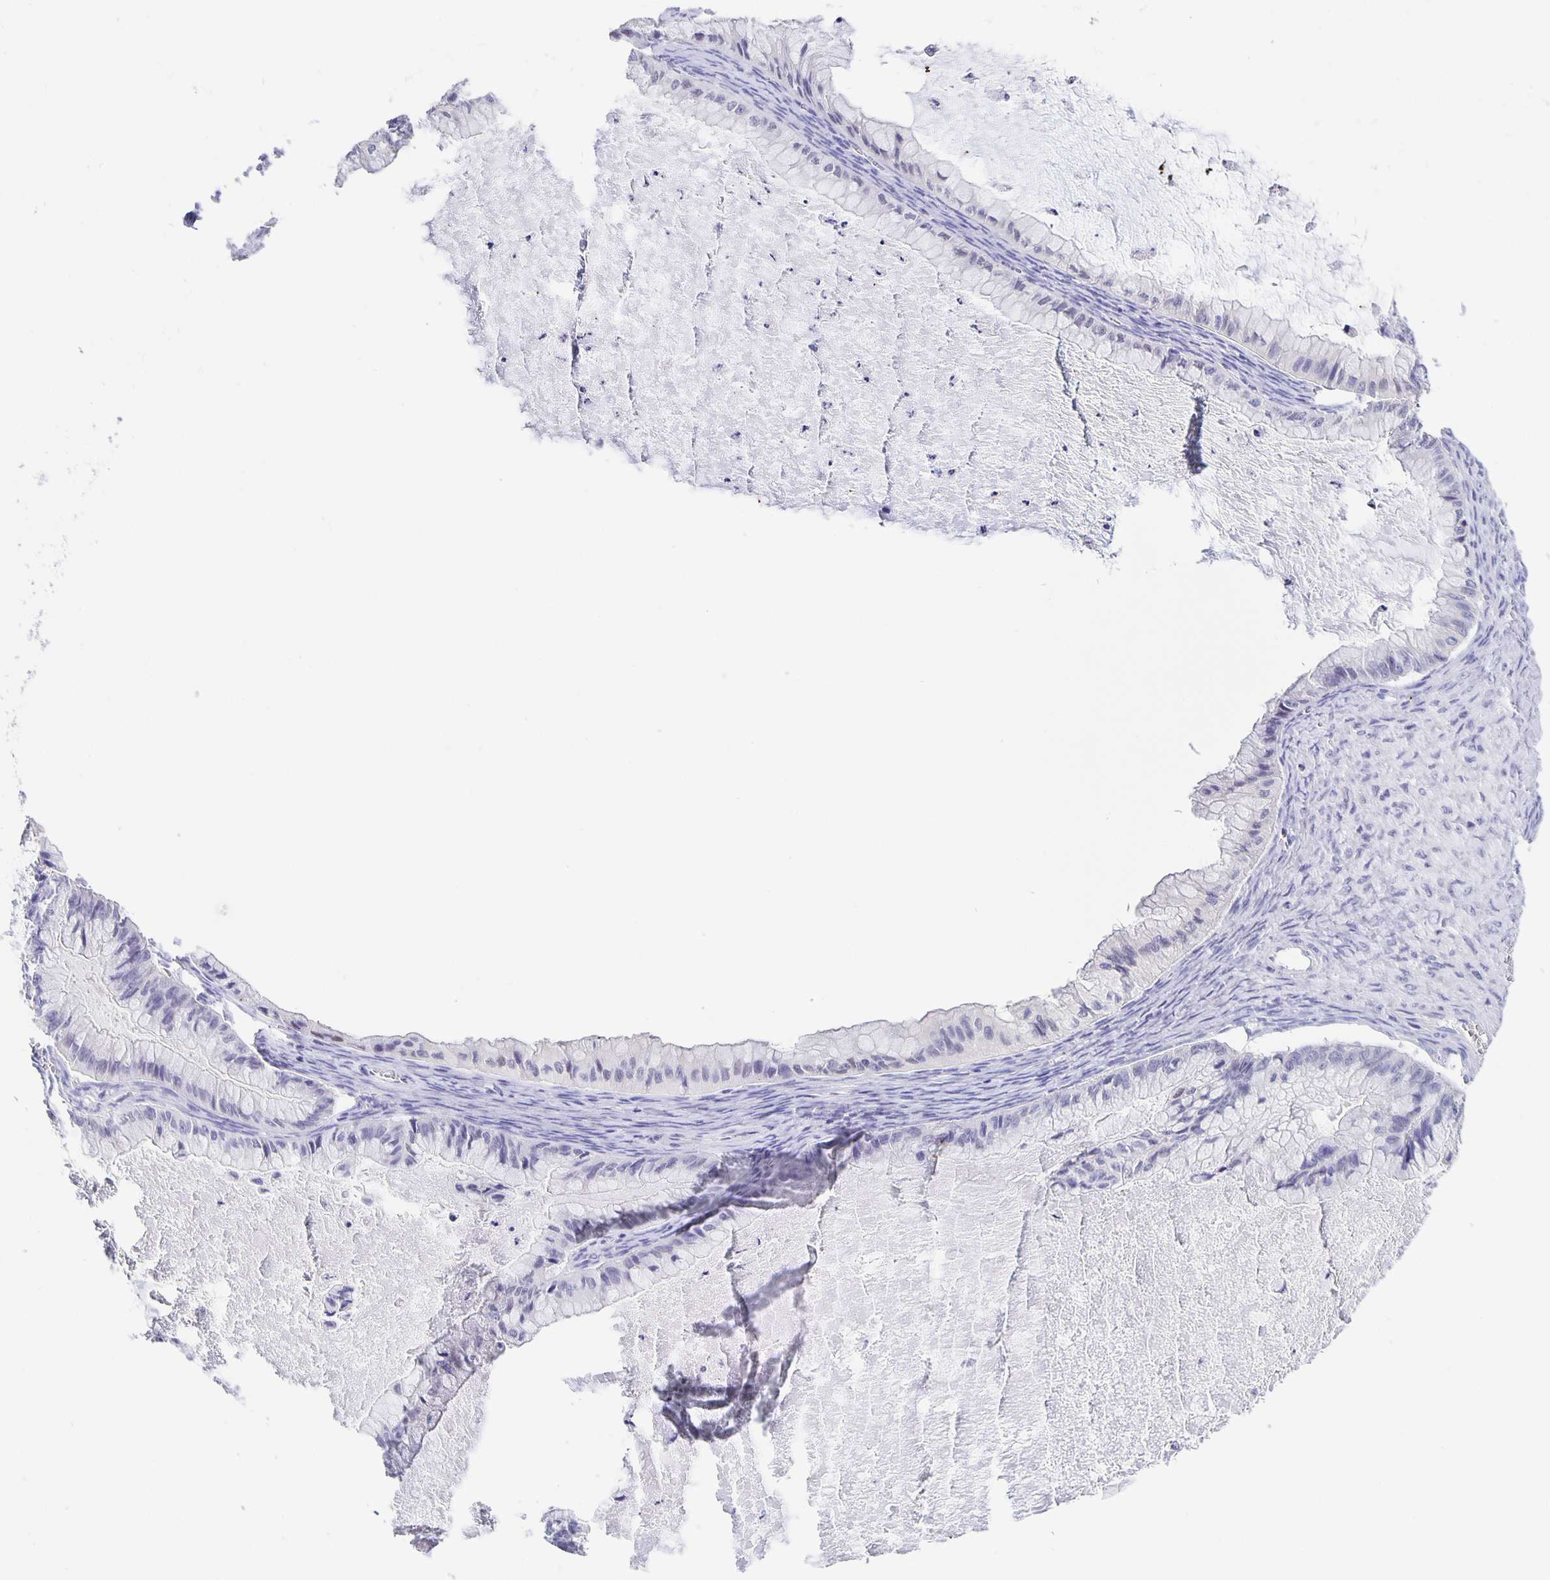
{"staining": {"intensity": "negative", "quantity": "none", "location": "none"}, "tissue": "ovarian cancer", "cell_type": "Tumor cells", "image_type": "cancer", "snomed": [{"axis": "morphology", "description": "Cystadenocarcinoma, mucinous, NOS"}, {"axis": "topography", "description": "Ovary"}], "caption": "Immunohistochemistry photomicrograph of human ovarian cancer (mucinous cystadenocarcinoma) stained for a protein (brown), which shows no positivity in tumor cells. (Stains: DAB IHC with hematoxylin counter stain, Microscopy: brightfield microscopy at high magnification).", "gene": "ERMN", "patient": {"sex": "female", "age": 72}}